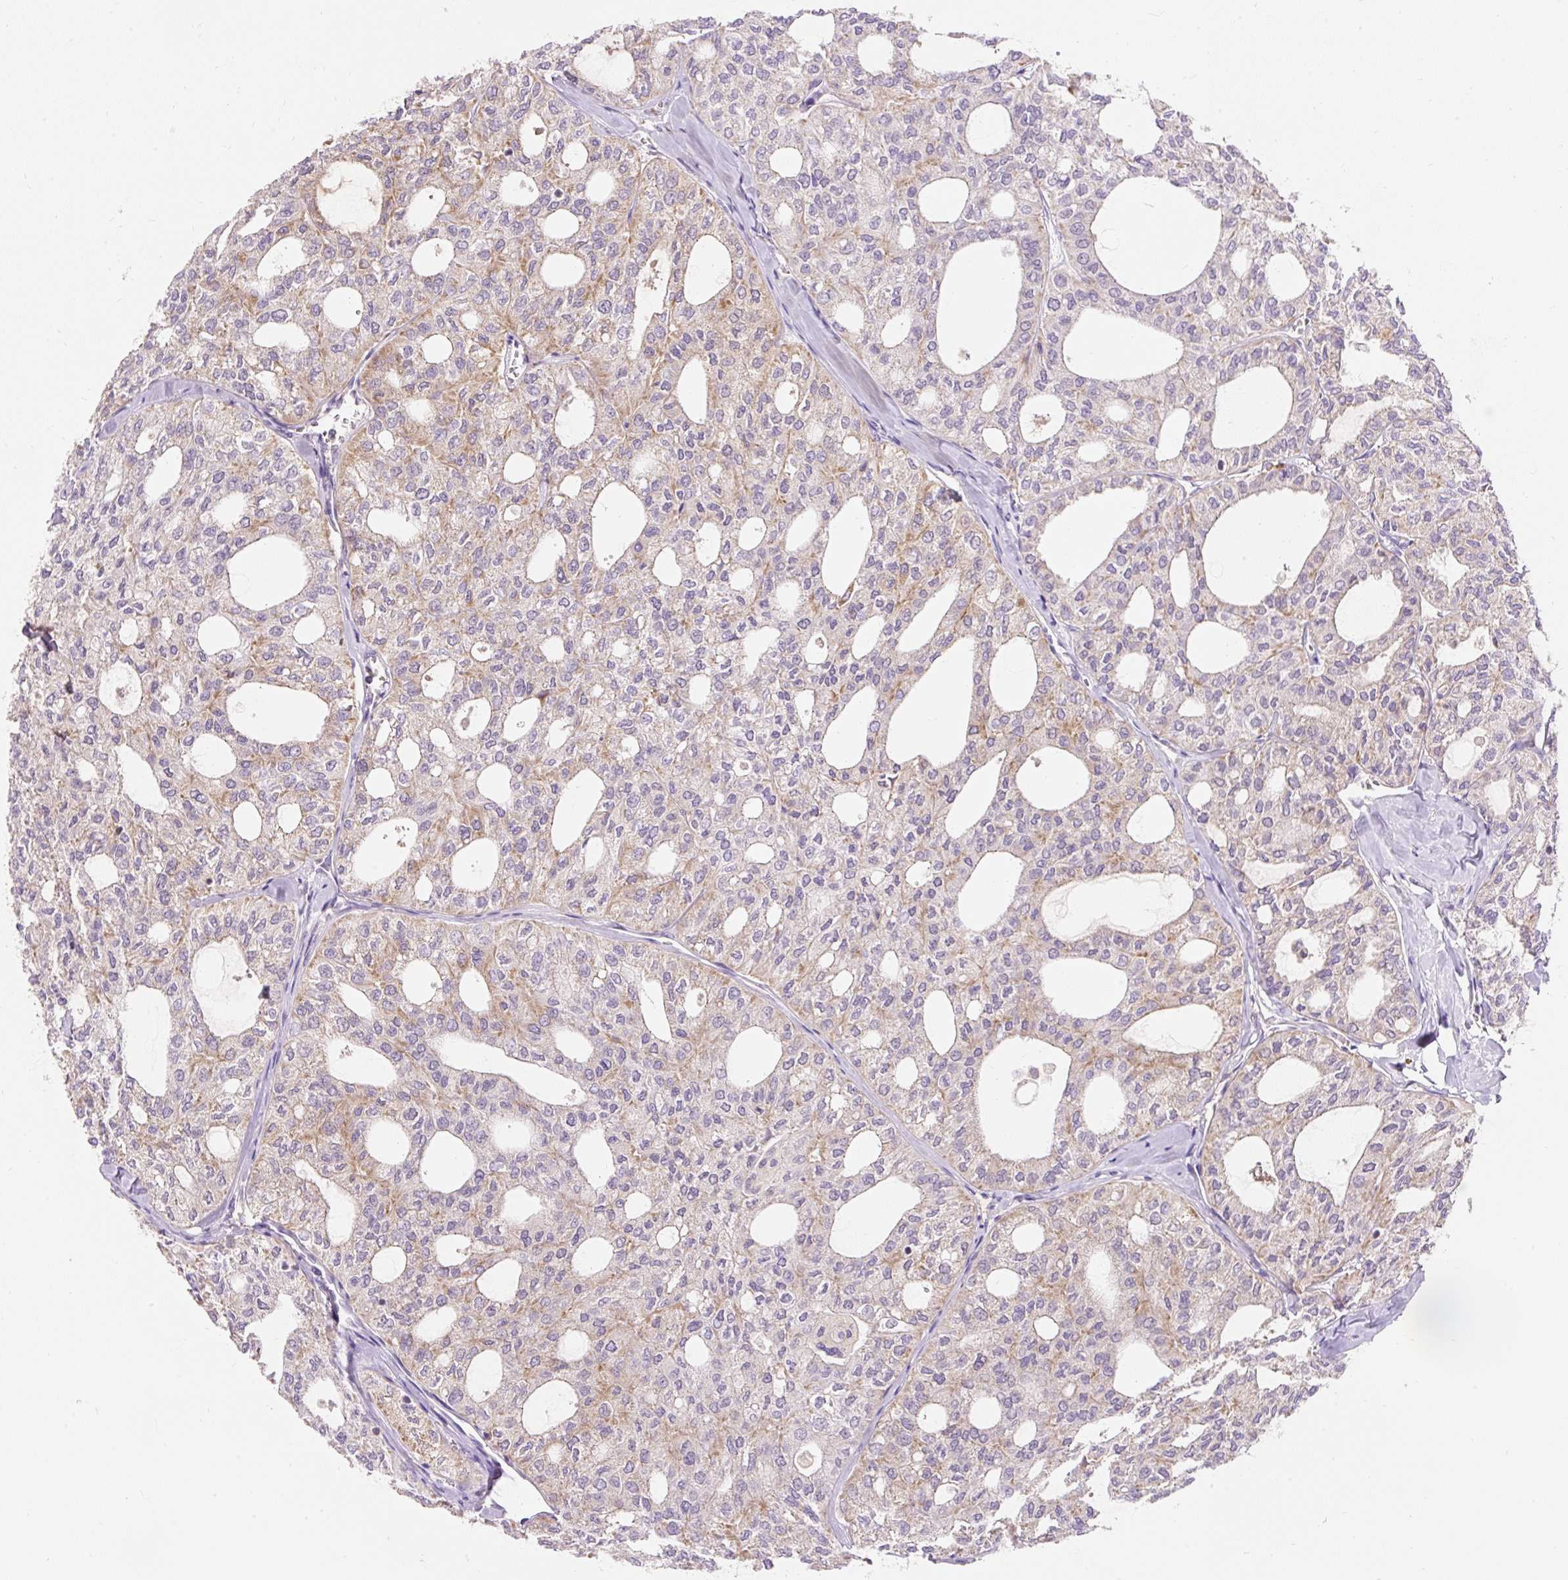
{"staining": {"intensity": "weak", "quantity": "25%-75%", "location": "cytoplasmic/membranous"}, "tissue": "thyroid cancer", "cell_type": "Tumor cells", "image_type": "cancer", "snomed": [{"axis": "morphology", "description": "Follicular adenoma carcinoma, NOS"}, {"axis": "topography", "description": "Thyroid gland"}], "caption": "Thyroid follicular adenoma carcinoma tissue displays weak cytoplasmic/membranous positivity in approximately 25%-75% of tumor cells", "gene": "PMAIP1", "patient": {"sex": "male", "age": 75}}